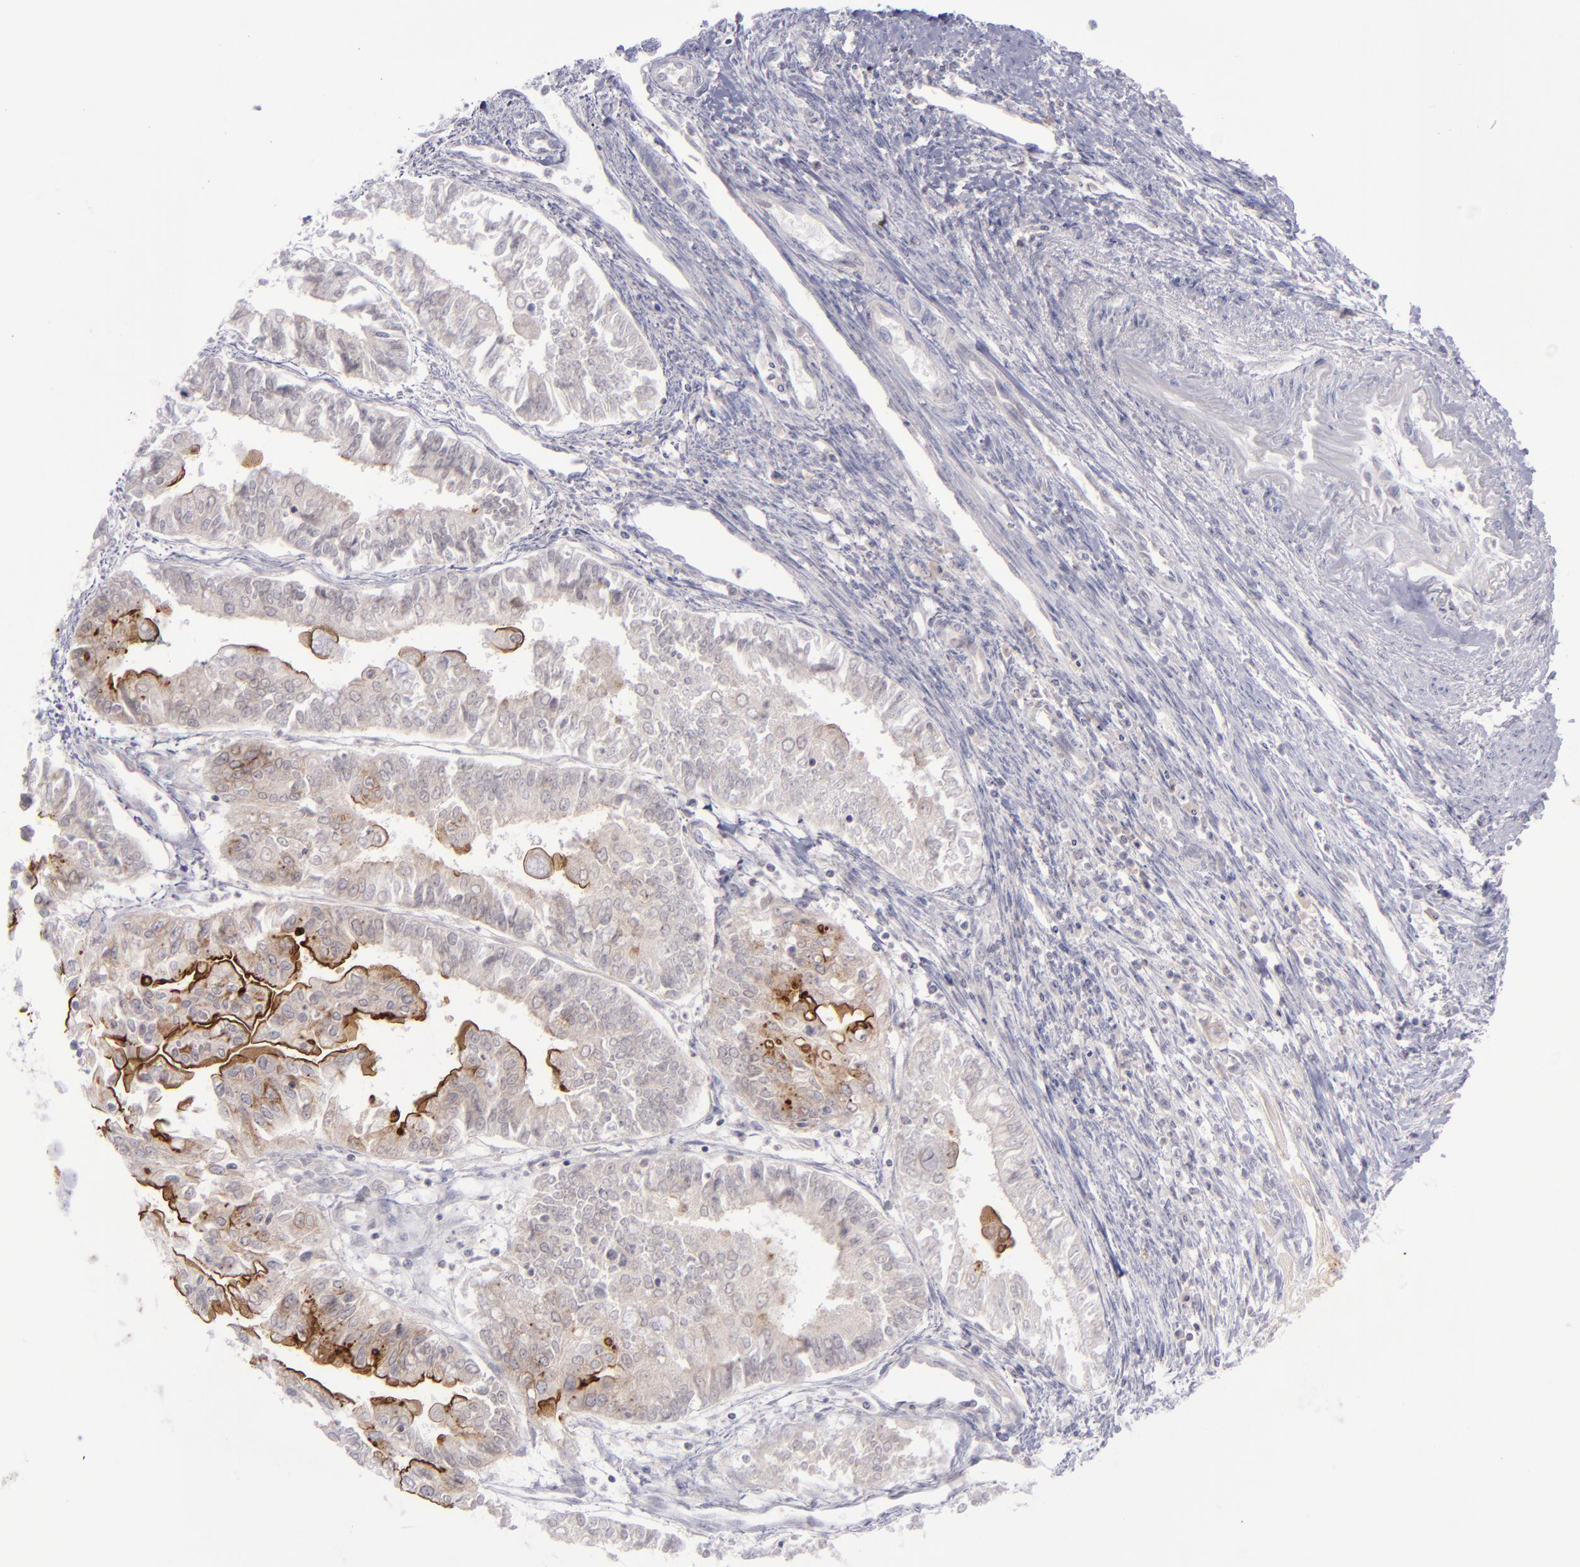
{"staining": {"intensity": "moderate", "quantity": "25%-75%", "location": "cytoplasmic/membranous"}, "tissue": "endometrial cancer", "cell_type": "Tumor cells", "image_type": "cancer", "snomed": [{"axis": "morphology", "description": "Adenocarcinoma, NOS"}, {"axis": "topography", "description": "Endometrium"}], "caption": "An IHC micrograph of neoplastic tissue is shown. Protein staining in brown highlights moderate cytoplasmic/membranous positivity in endometrial adenocarcinoma within tumor cells.", "gene": "EVPL", "patient": {"sex": "female", "age": 75}}